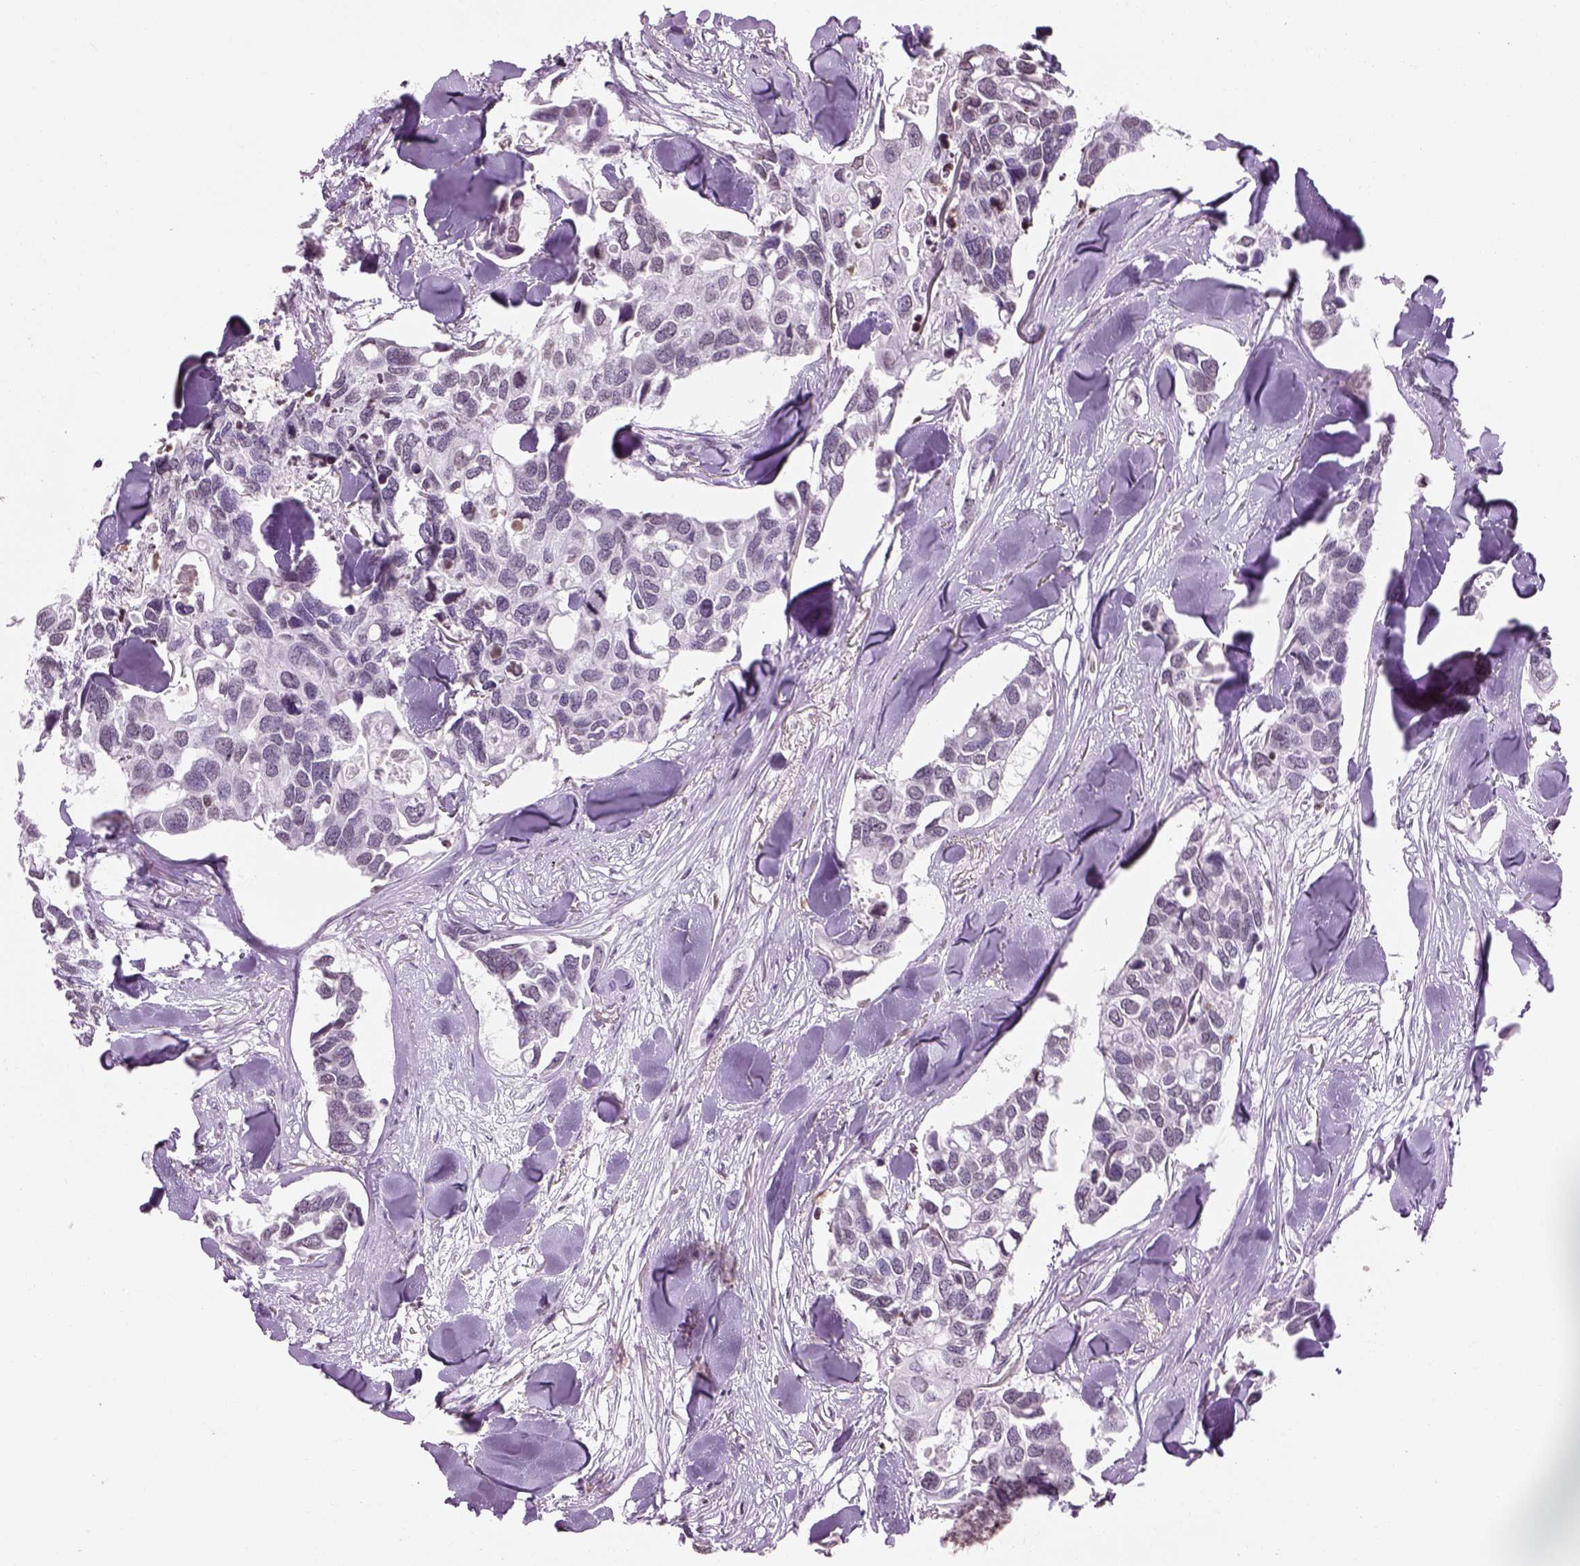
{"staining": {"intensity": "negative", "quantity": "none", "location": "none"}, "tissue": "breast cancer", "cell_type": "Tumor cells", "image_type": "cancer", "snomed": [{"axis": "morphology", "description": "Duct carcinoma"}, {"axis": "topography", "description": "Breast"}], "caption": "Immunohistochemical staining of human breast intraductal carcinoma demonstrates no significant staining in tumor cells.", "gene": "BARHL1", "patient": {"sex": "female", "age": 83}}